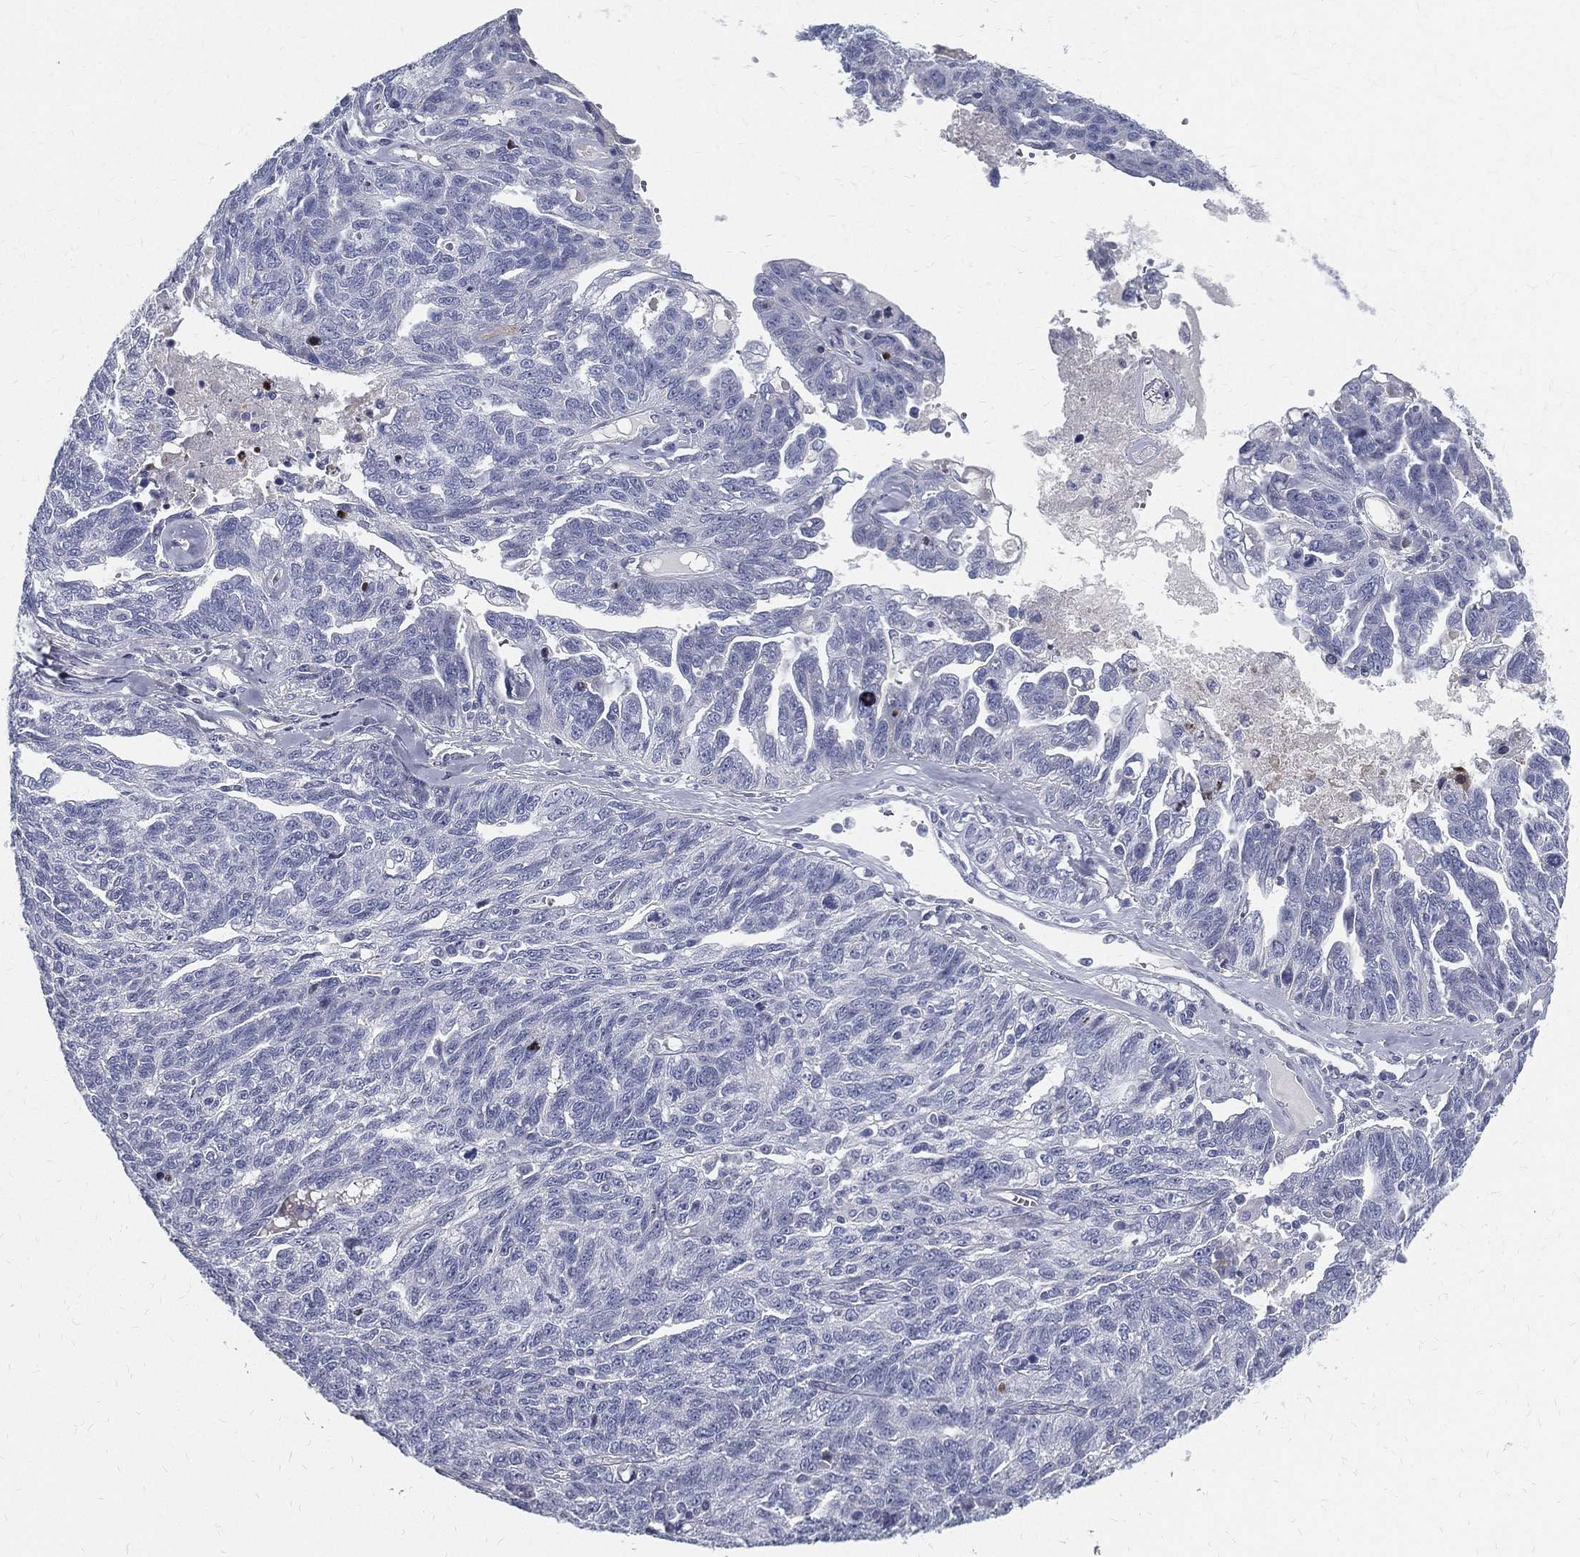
{"staining": {"intensity": "negative", "quantity": "none", "location": "none"}, "tissue": "ovarian cancer", "cell_type": "Tumor cells", "image_type": "cancer", "snomed": [{"axis": "morphology", "description": "Cystadenocarcinoma, serous, NOS"}, {"axis": "topography", "description": "Ovary"}], "caption": "Ovarian cancer (serous cystadenocarcinoma) stained for a protein using immunohistochemistry (IHC) demonstrates no expression tumor cells.", "gene": "SPPL2C", "patient": {"sex": "female", "age": 71}}